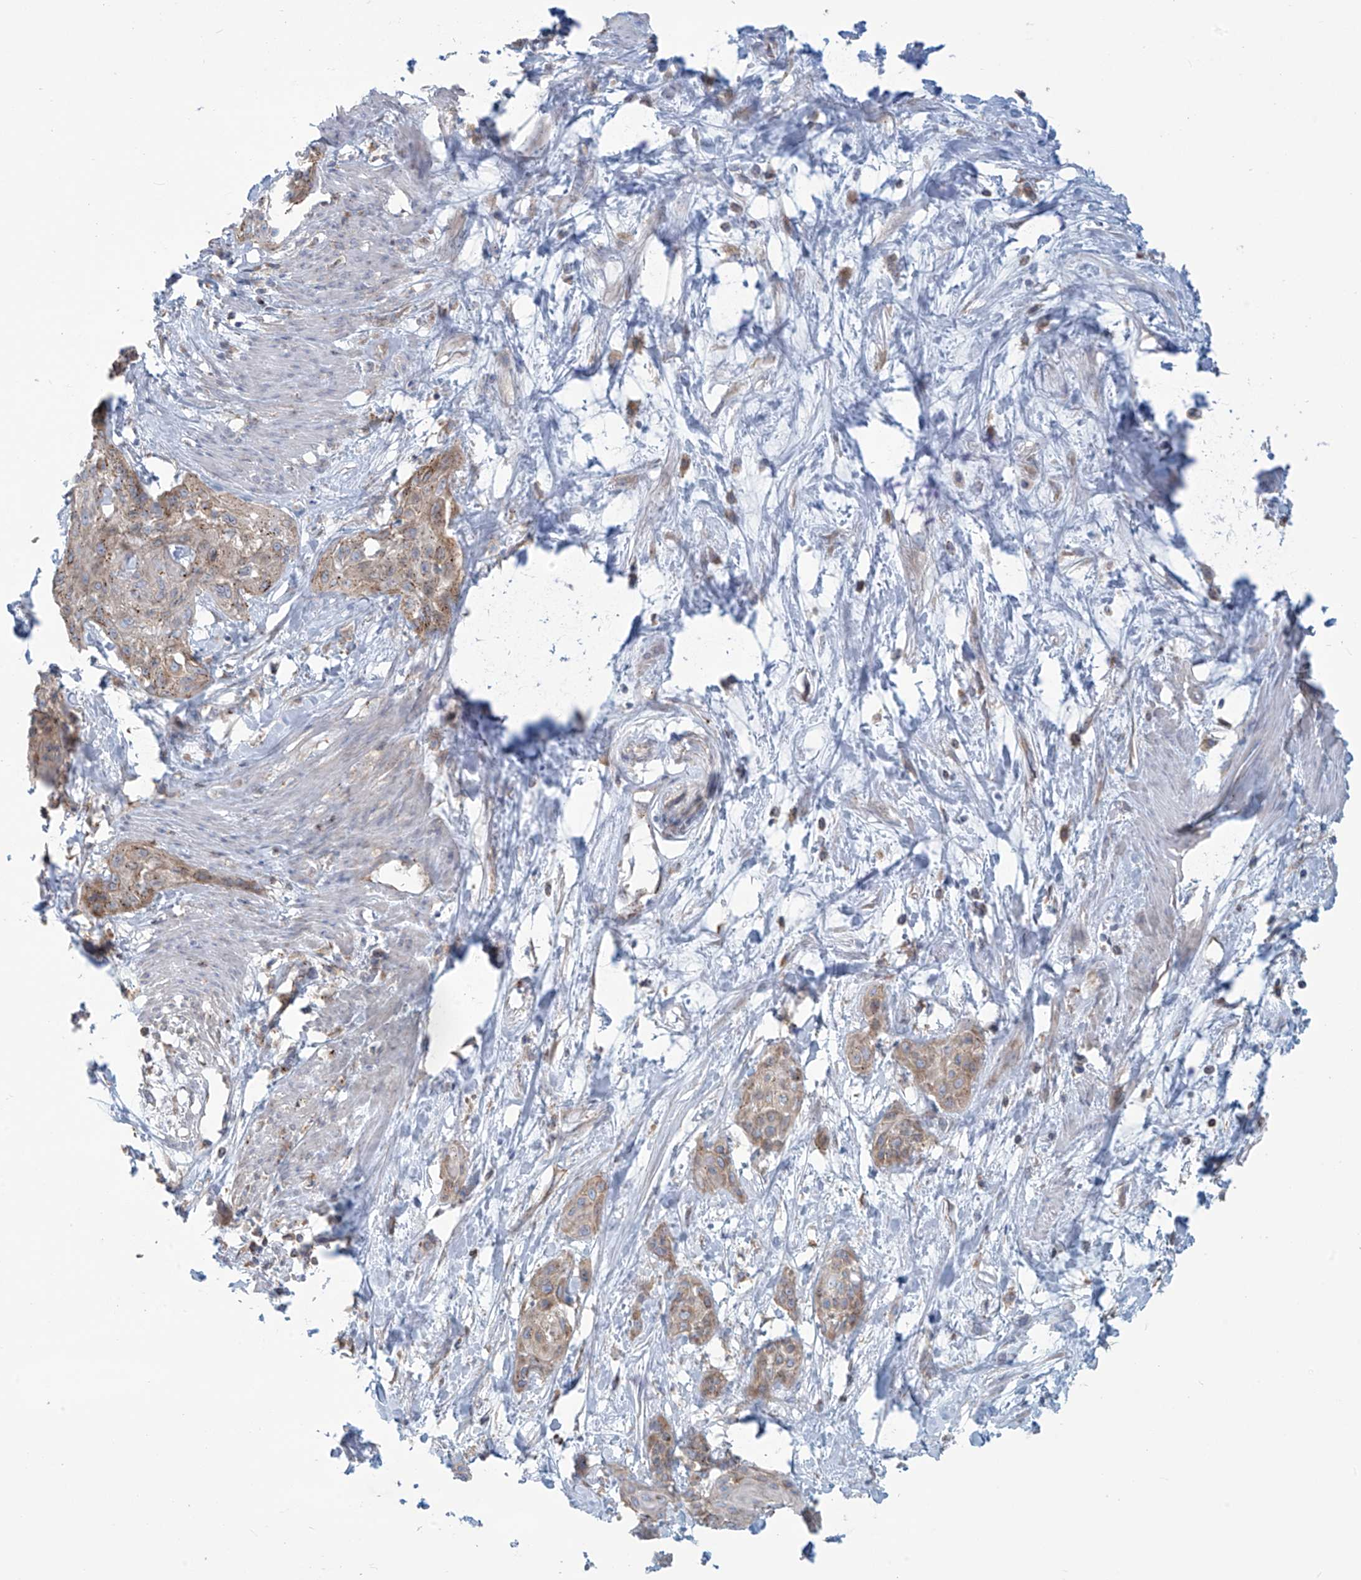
{"staining": {"intensity": "weak", "quantity": "25%-75%", "location": "cytoplasmic/membranous"}, "tissue": "cervical cancer", "cell_type": "Tumor cells", "image_type": "cancer", "snomed": [{"axis": "morphology", "description": "Squamous cell carcinoma, NOS"}, {"axis": "topography", "description": "Cervix"}], "caption": "High-power microscopy captured an immunohistochemistry (IHC) micrograph of squamous cell carcinoma (cervical), revealing weak cytoplasmic/membranous staining in approximately 25%-75% of tumor cells.", "gene": "LZTS3", "patient": {"sex": "female", "age": 57}}